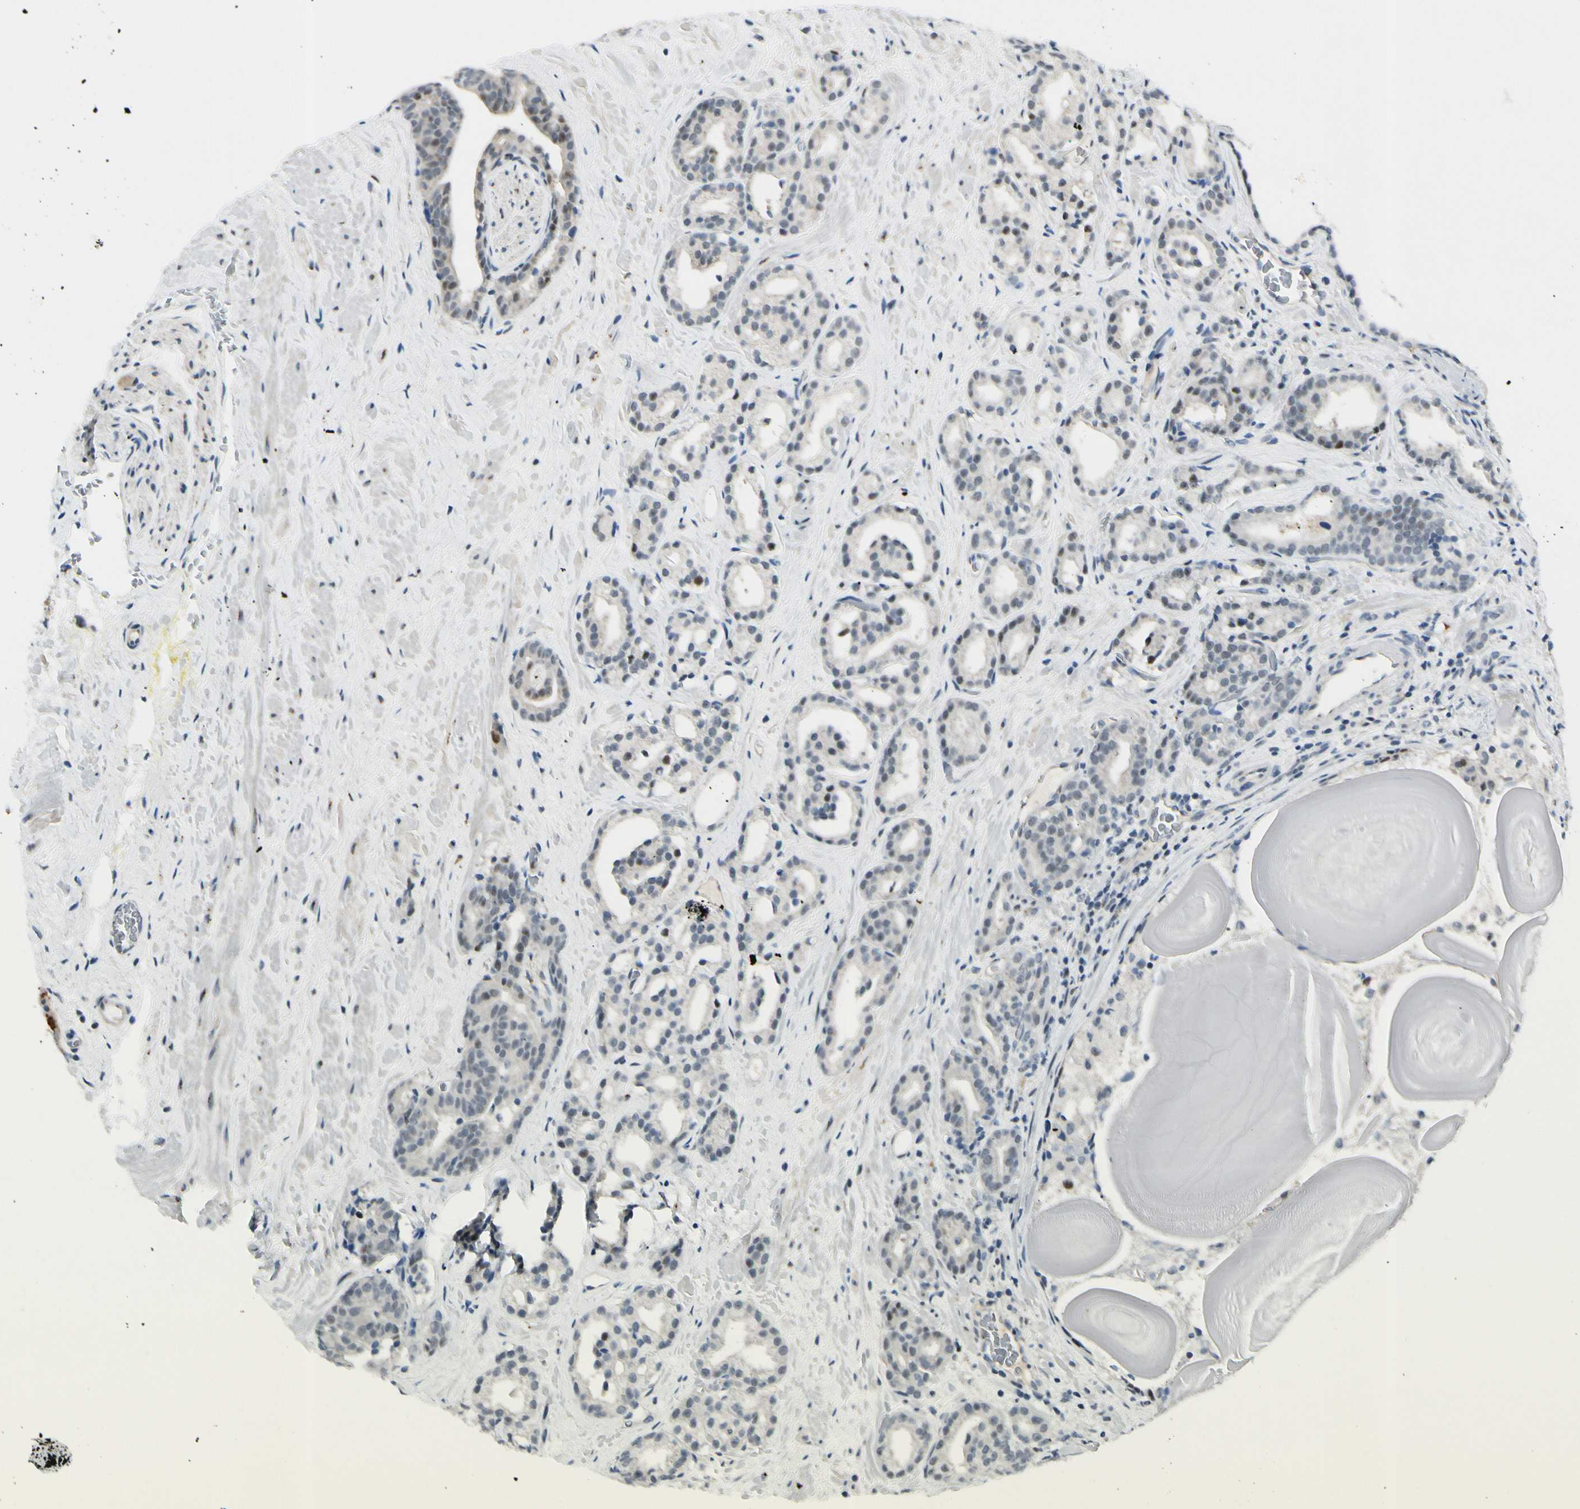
{"staining": {"intensity": "moderate", "quantity": "<25%", "location": "nuclear"}, "tissue": "prostate cancer", "cell_type": "Tumor cells", "image_type": "cancer", "snomed": [{"axis": "morphology", "description": "Adenocarcinoma, Low grade"}, {"axis": "topography", "description": "Prostate"}], "caption": "Protein staining of prostate cancer (low-grade adenocarcinoma) tissue reveals moderate nuclear staining in about <25% of tumor cells.", "gene": "B4GALNT1", "patient": {"sex": "male", "age": 63}}